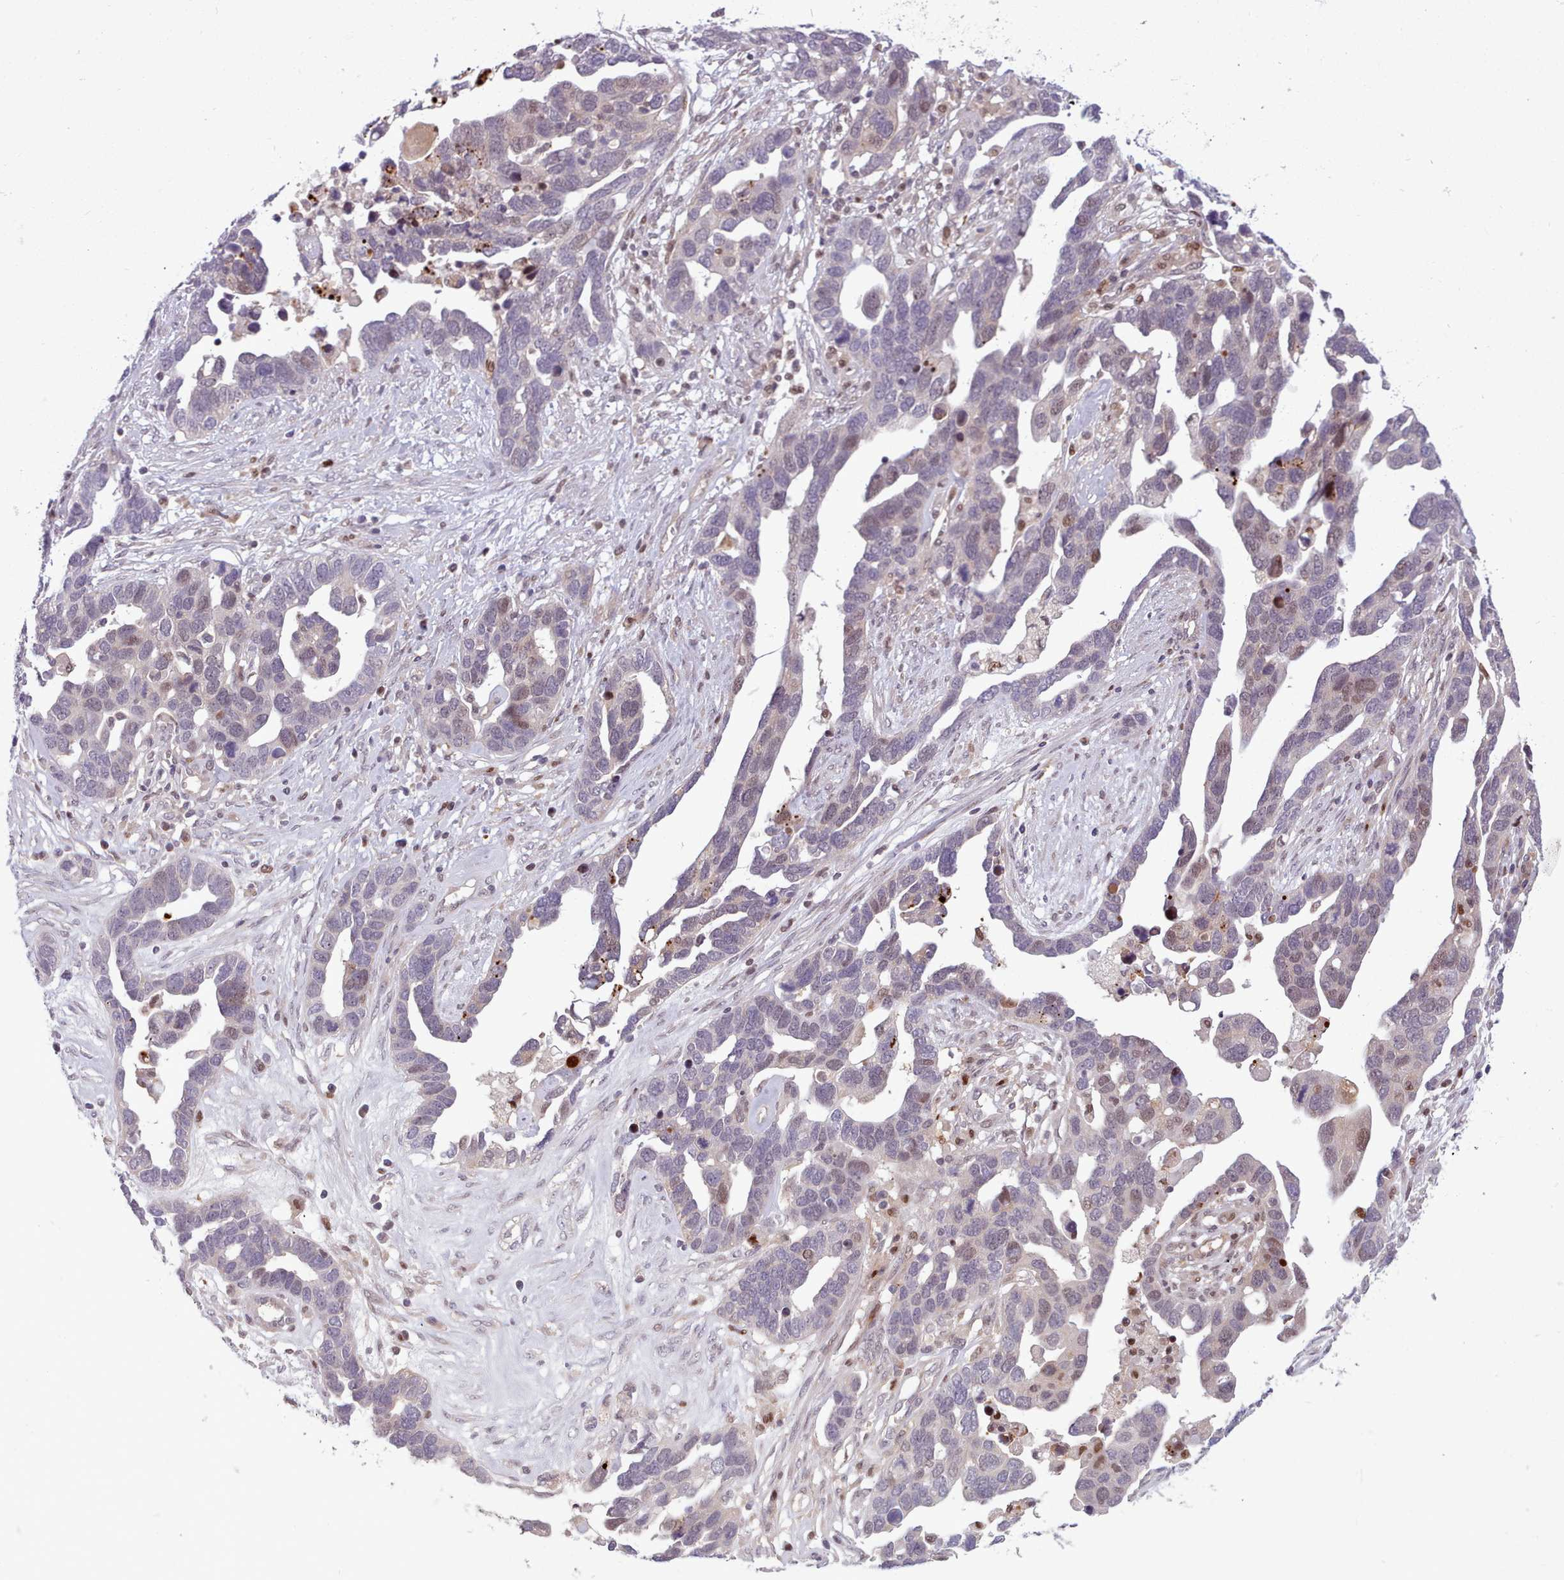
{"staining": {"intensity": "weak", "quantity": "<25%", "location": "nuclear"}, "tissue": "ovarian cancer", "cell_type": "Tumor cells", "image_type": "cancer", "snomed": [{"axis": "morphology", "description": "Cystadenocarcinoma, serous, NOS"}, {"axis": "topography", "description": "Ovary"}], "caption": "Immunohistochemistry (IHC) of ovarian cancer (serous cystadenocarcinoma) demonstrates no staining in tumor cells.", "gene": "KBTBD7", "patient": {"sex": "female", "age": 54}}